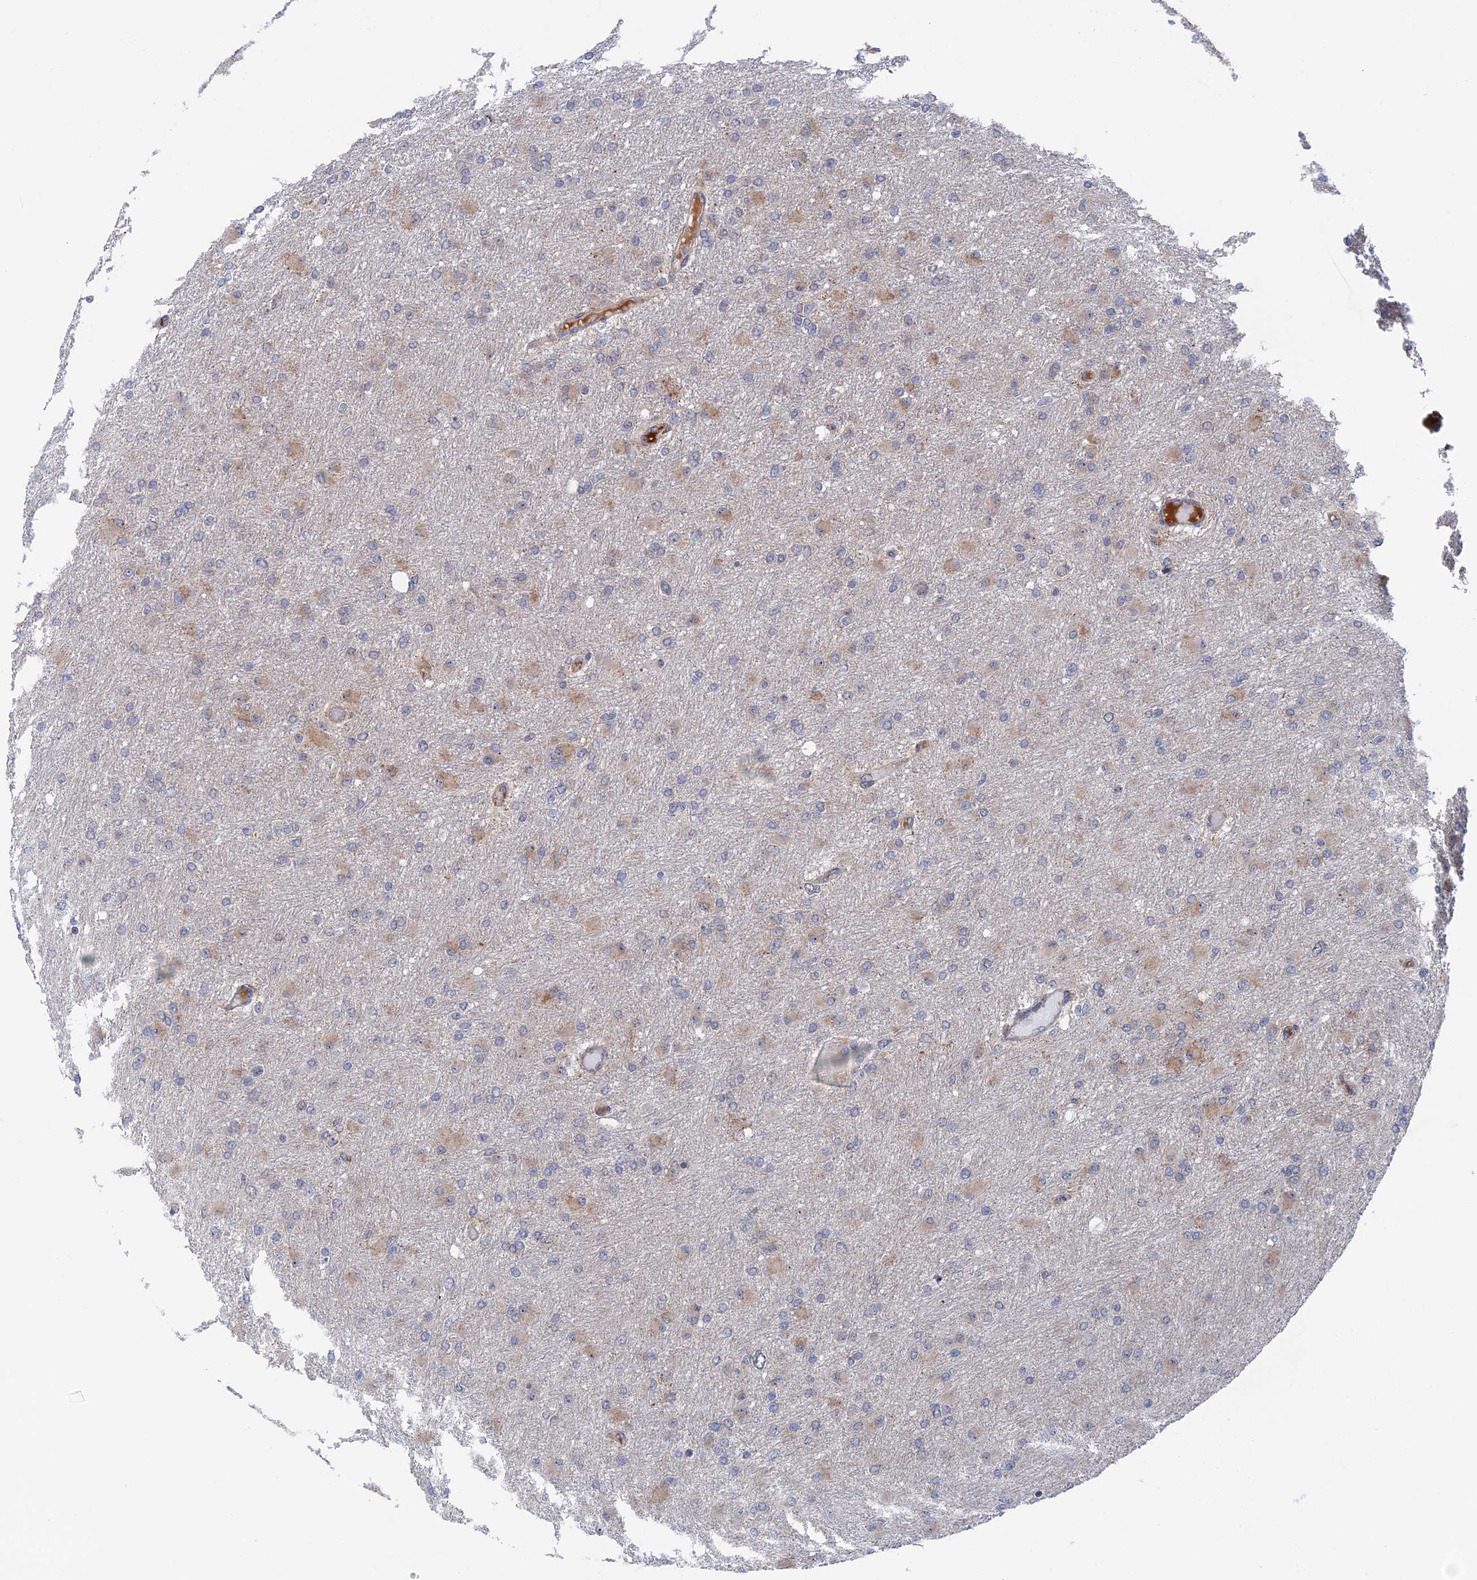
{"staining": {"intensity": "weak", "quantity": "<25%", "location": "cytoplasmic/membranous"}, "tissue": "glioma", "cell_type": "Tumor cells", "image_type": "cancer", "snomed": [{"axis": "morphology", "description": "Glioma, malignant, High grade"}, {"axis": "topography", "description": "Cerebral cortex"}], "caption": "IHC of malignant glioma (high-grade) shows no staining in tumor cells.", "gene": "IL7", "patient": {"sex": "female", "age": 36}}